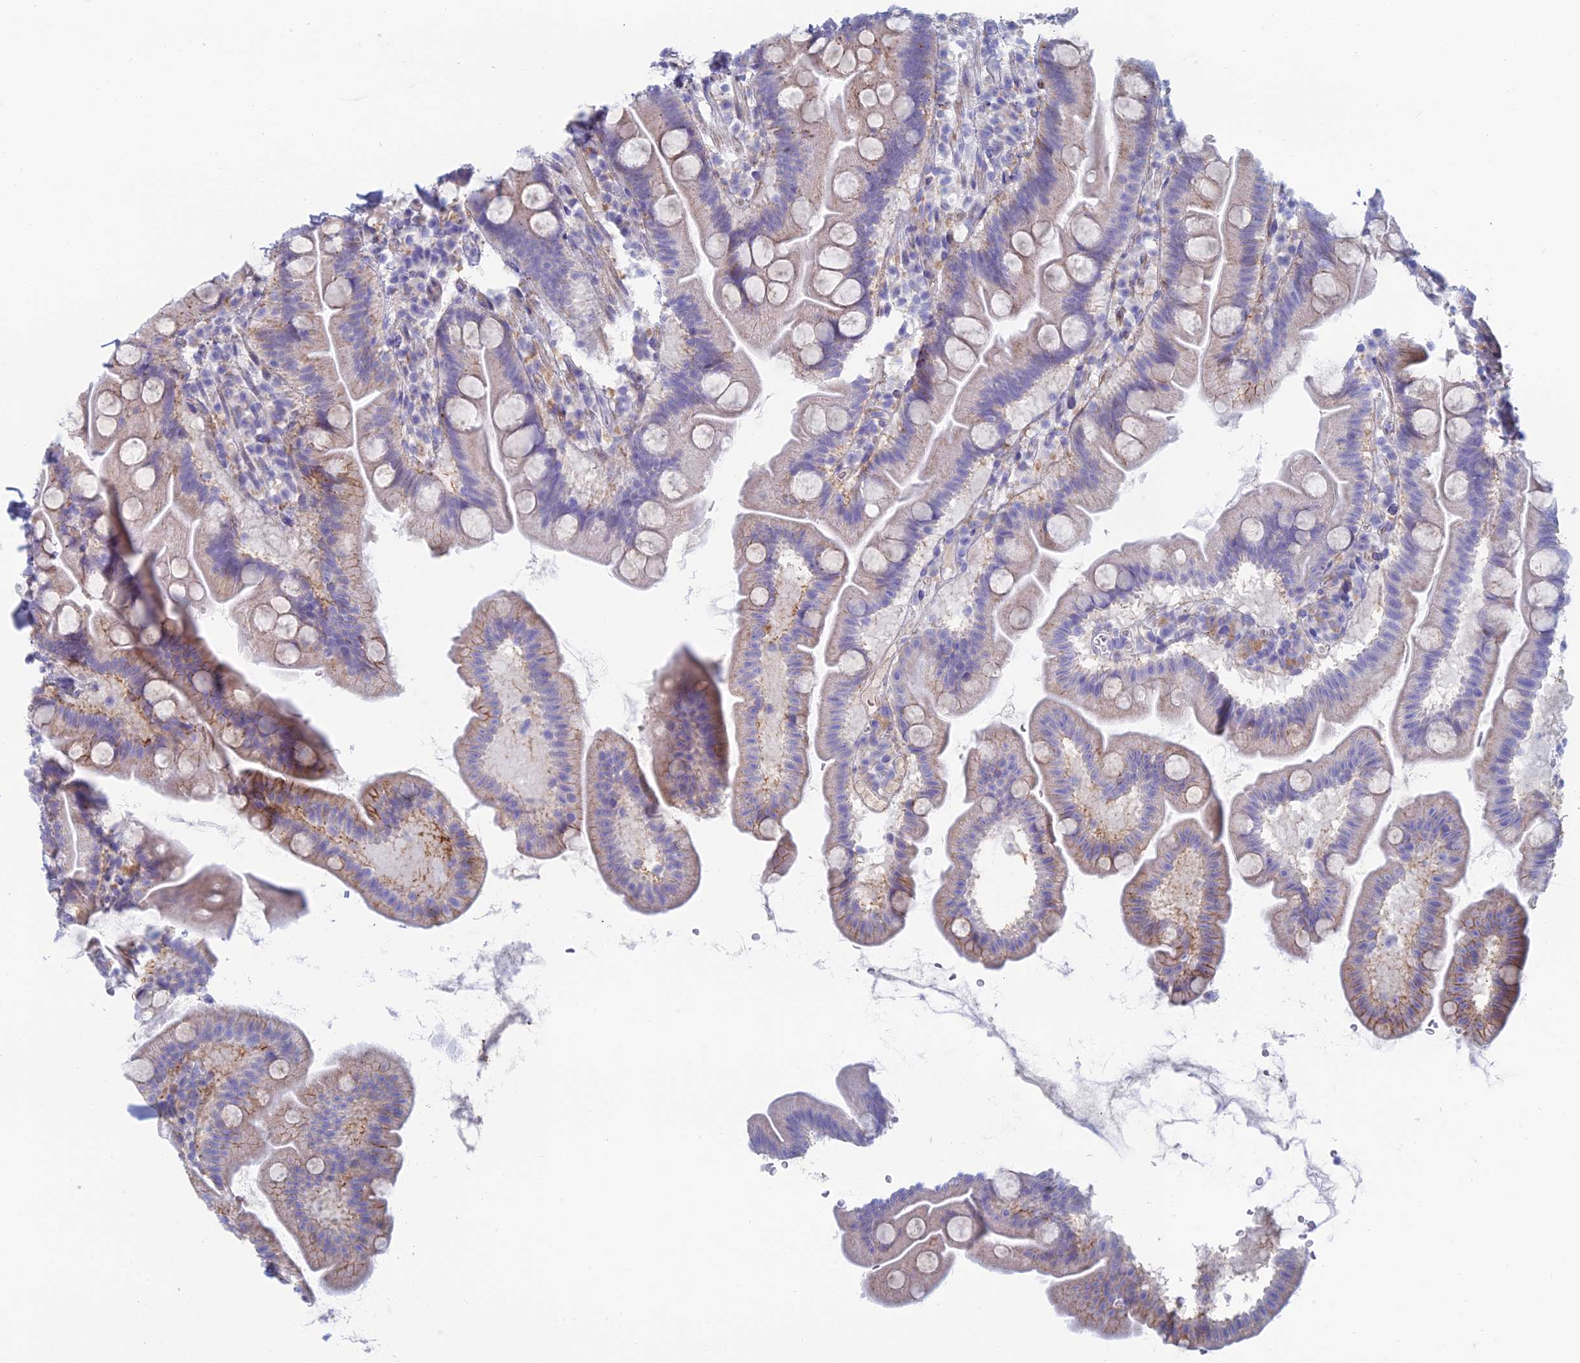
{"staining": {"intensity": "weak", "quantity": "25%-75%", "location": "cytoplasmic/membranous"}, "tissue": "small intestine", "cell_type": "Glandular cells", "image_type": "normal", "snomed": [{"axis": "morphology", "description": "Normal tissue, NOS"}, {"axis": "topography", "description": "Small intestine"}], "caption": "Brown immunohistochemical staining in unremarkable human small intestine displays weak cytoplasmic/membranous staining in approximately 25%-75% of glandular cells.", "gene": "FERD3L", "patient": {"sex": "female", "age": 68}}